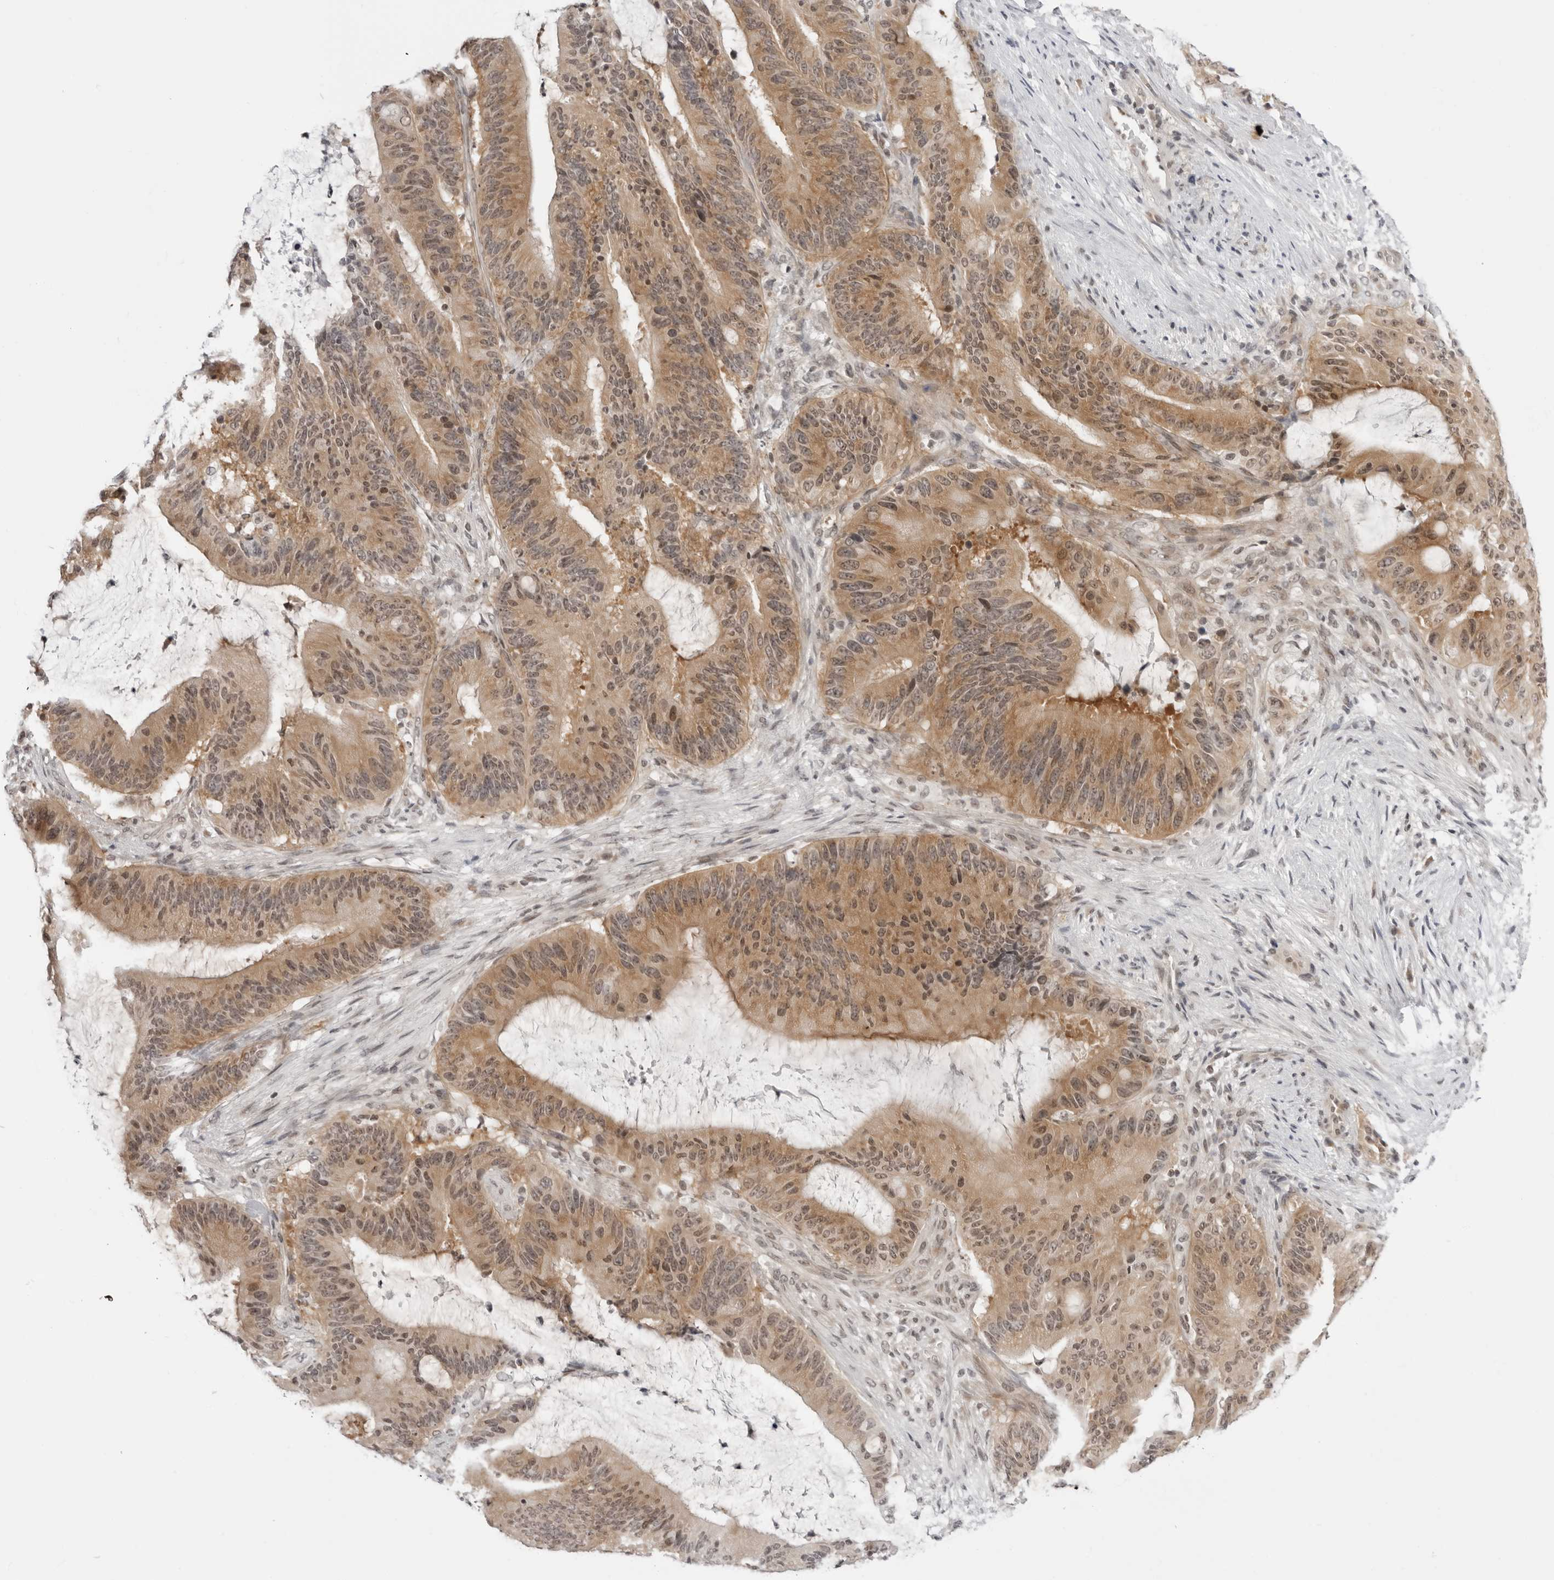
{"staining": {"intensity": "moderate", "quantity": ">75%", "location": "cytoplasmic/membranous"}, "tissue": "liver cancer", "cell_type": "Tumor cells", "image_type": "cancer", "snomed": [{"axis": "morphology", "description": "Normal tissue, NOS"}, {"axis": "morphology", "description": "Cholangiocarcinoma"}, {"axis": "topography", "description": "Liver"}, {"axis": "topography", "description": "Peripheral nerve tissue"}], "caption": "Liver cholangiocarcinoma stained with a protein marker shows moderate staining in tumor cells.", "gene": "PPP2R5C", "patient": {"sex": "female", "age": 73}}